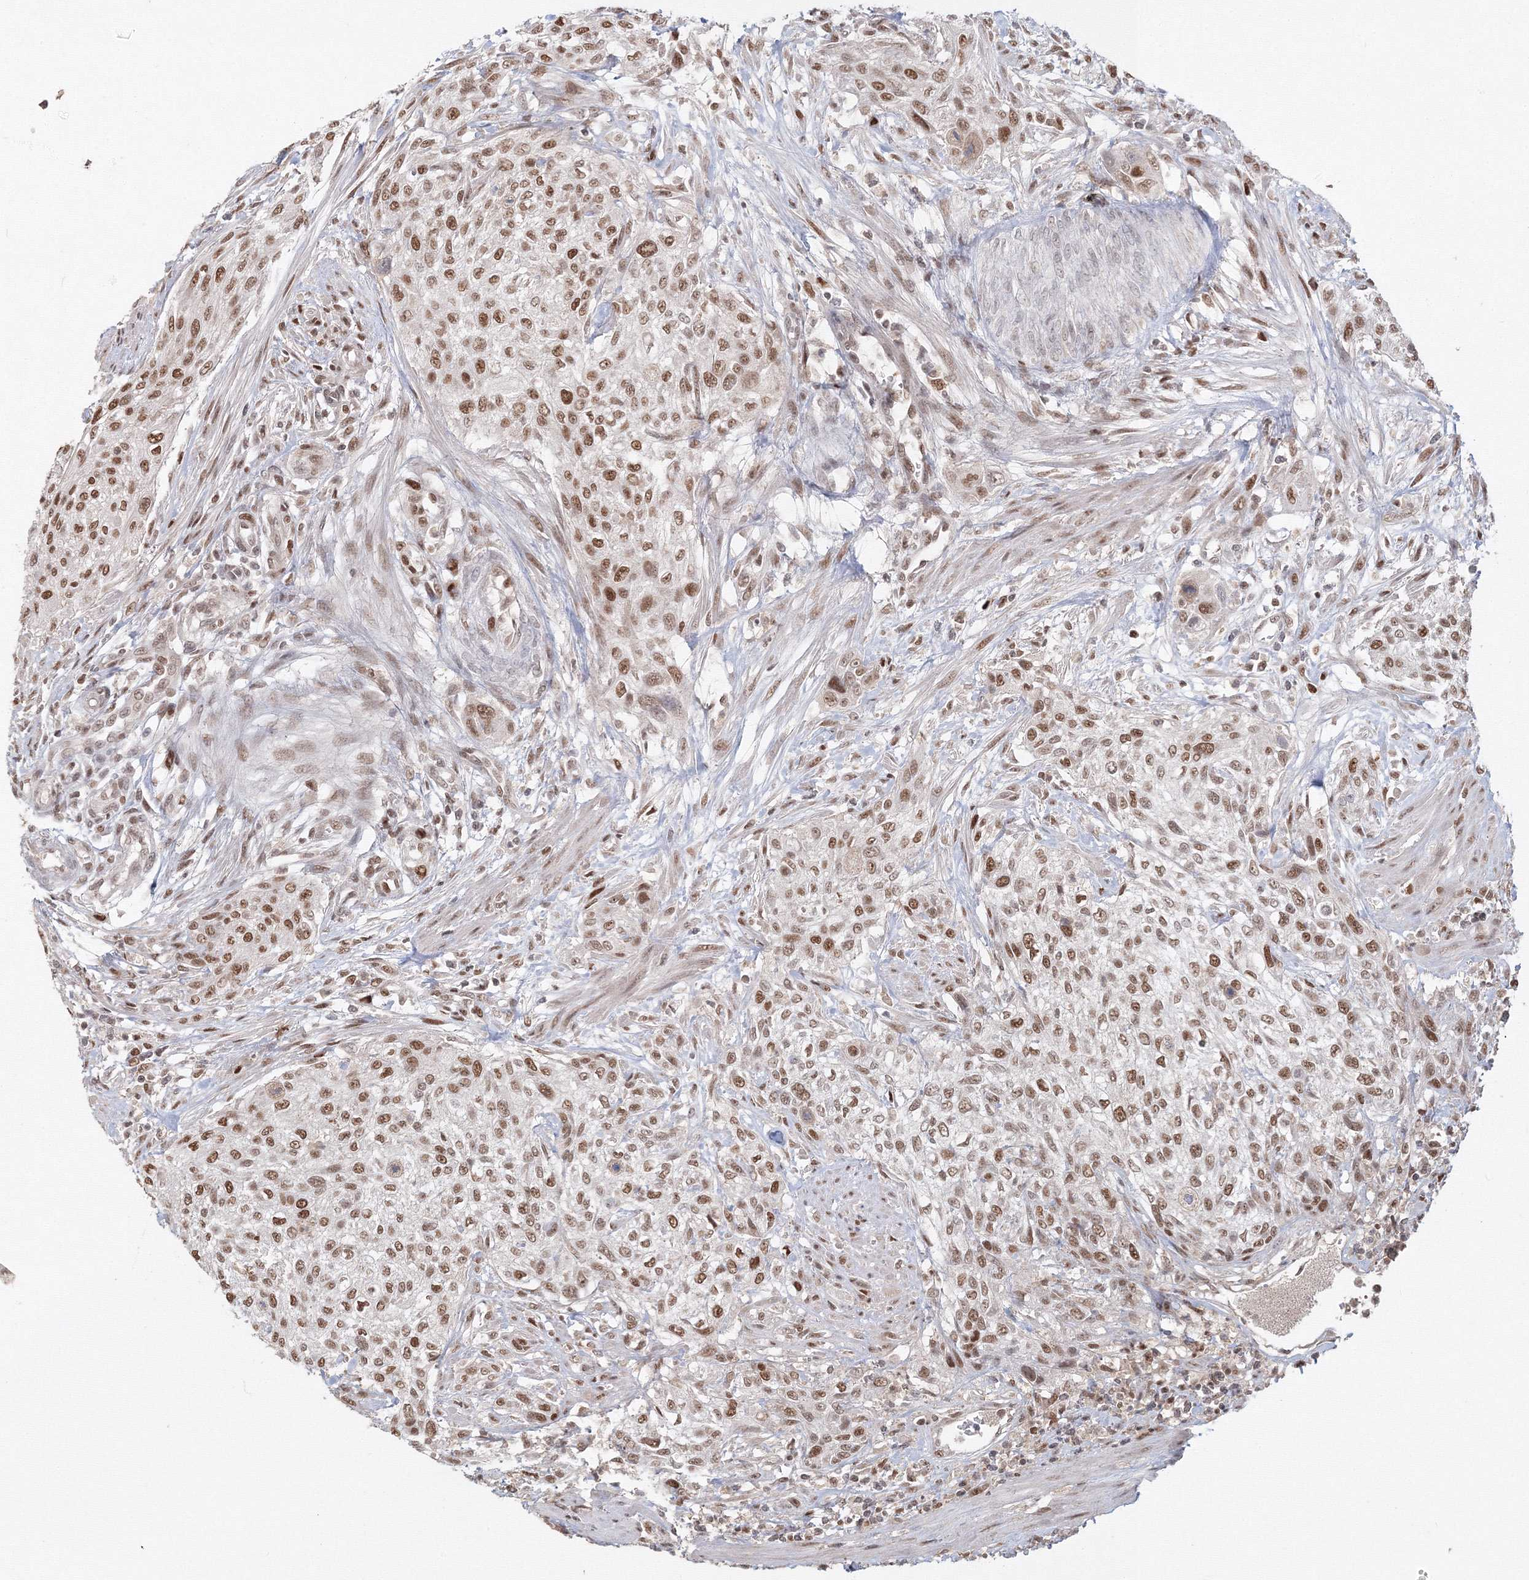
{"staining": {"intensity": "strong", "quantity": "25%-75%", "location": "nuclear"}, "tissue": "urothelial cancer", "cell_type": "Tumor cells", "image_type": "cancer", "snomed": [{"axis": "morphology", "description": "Urothelial carcinoma, High grade"}, {"axis": "topography", "description": "Urinary bladder"}], "caption": "DAB immunohistochemical staining of human urothelial cancer shows strong nuclear protein positivity in approximately 25%-75% of tumor cells. Ihc stains the protein in brown and the nuclei are stained blue.", "gene": "IWS1", "patient": {"sex": "male", "age": 35}}